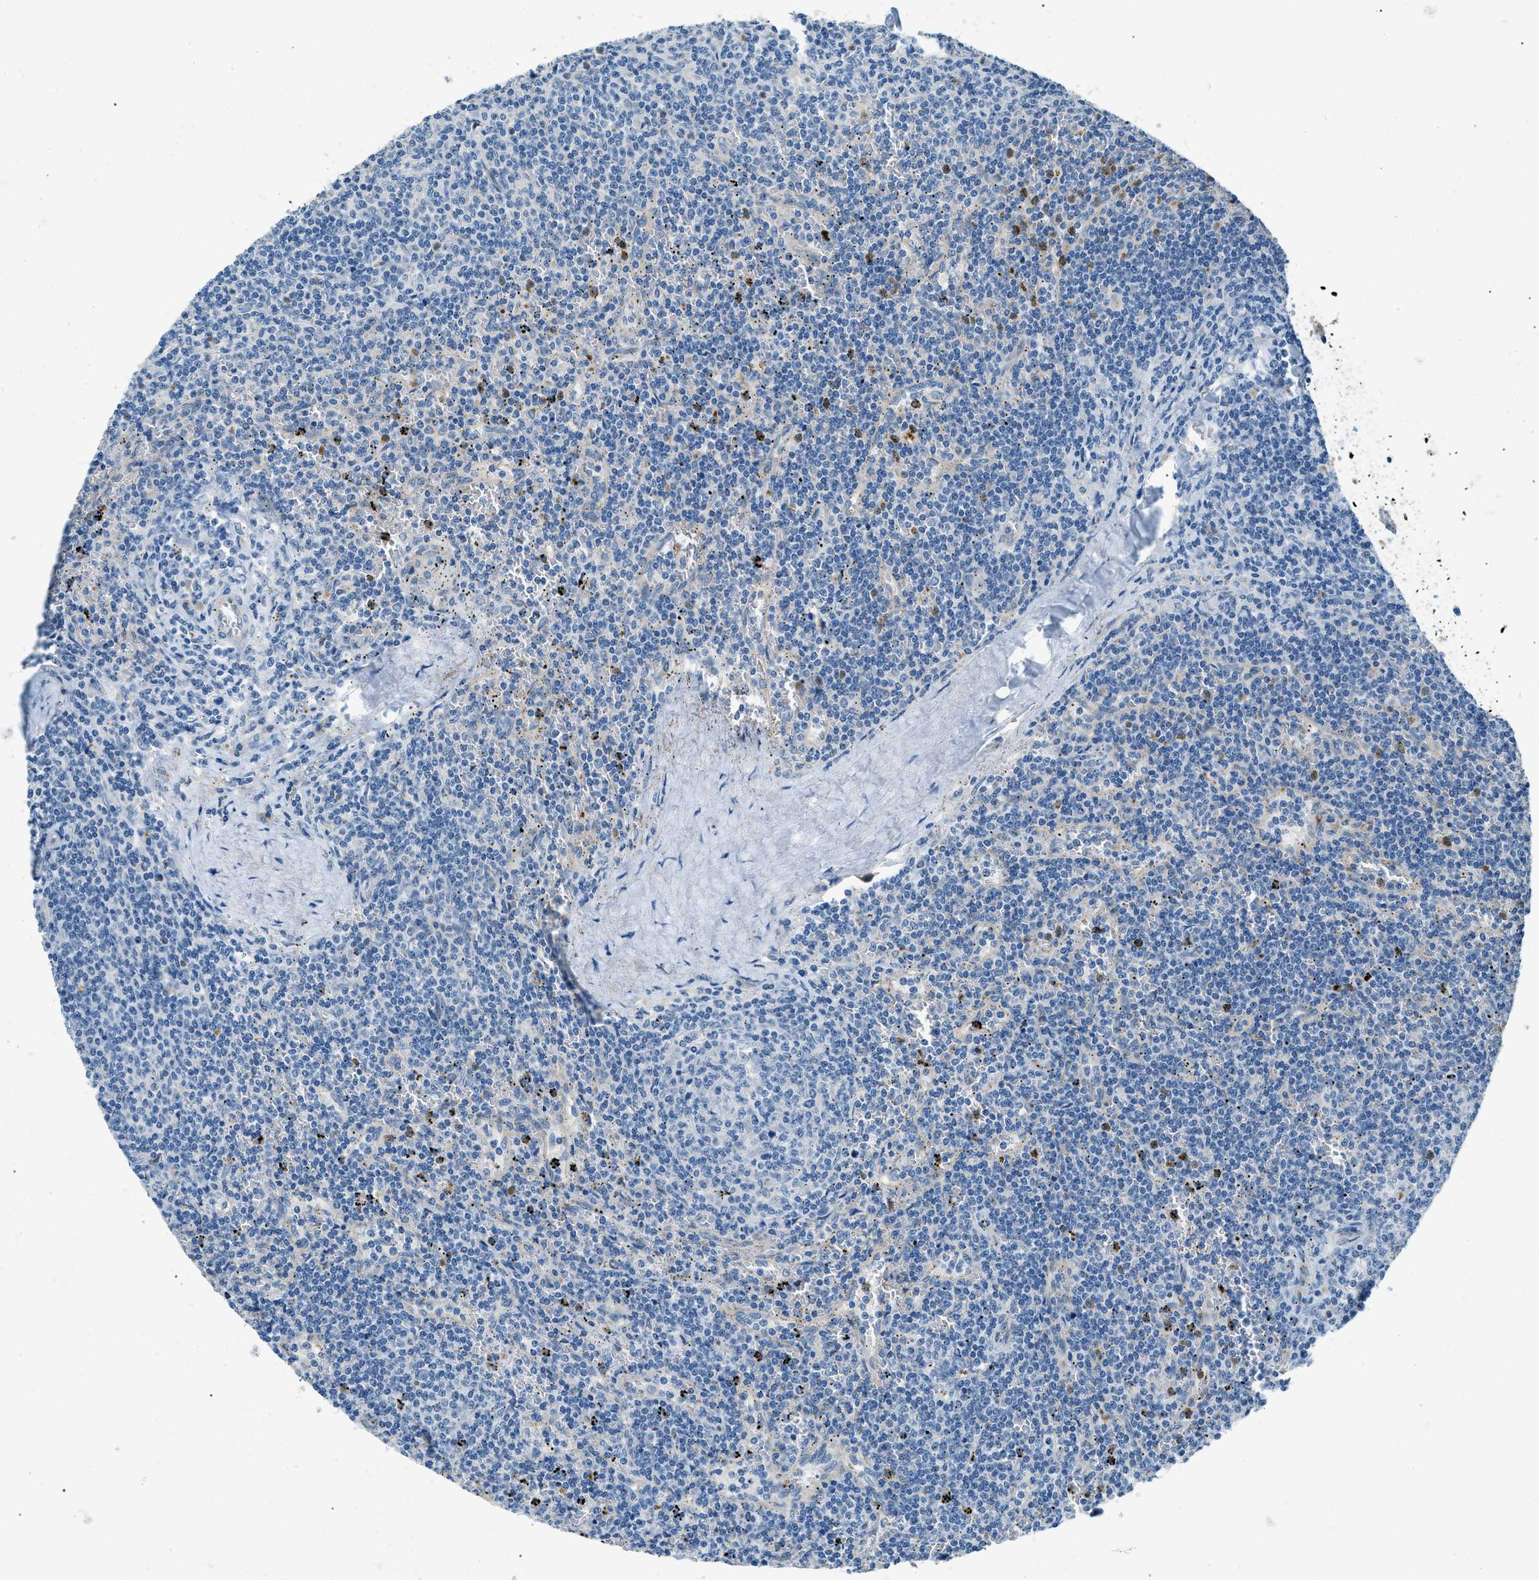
{"staining": {"intensity": "negative", "quantity": "none", "location": "none"}, "tissue": "lymphoma", "cell_type": "Tumor cells", "image_type": "cancer", "snomed": [{"axis": "morphology", "description": "Malignant lymphoma, non-Hodgkin's type, Low grade"}, {"axis": "topography", "description": "Spleen"}], "caption": "Image shows no protein staining in tumor cells of low-grade malignant lymphoma, non-Hodgkin's type tissue.", "gene": "ZNF367", "patient": {"sex": "female", "age": 50}}